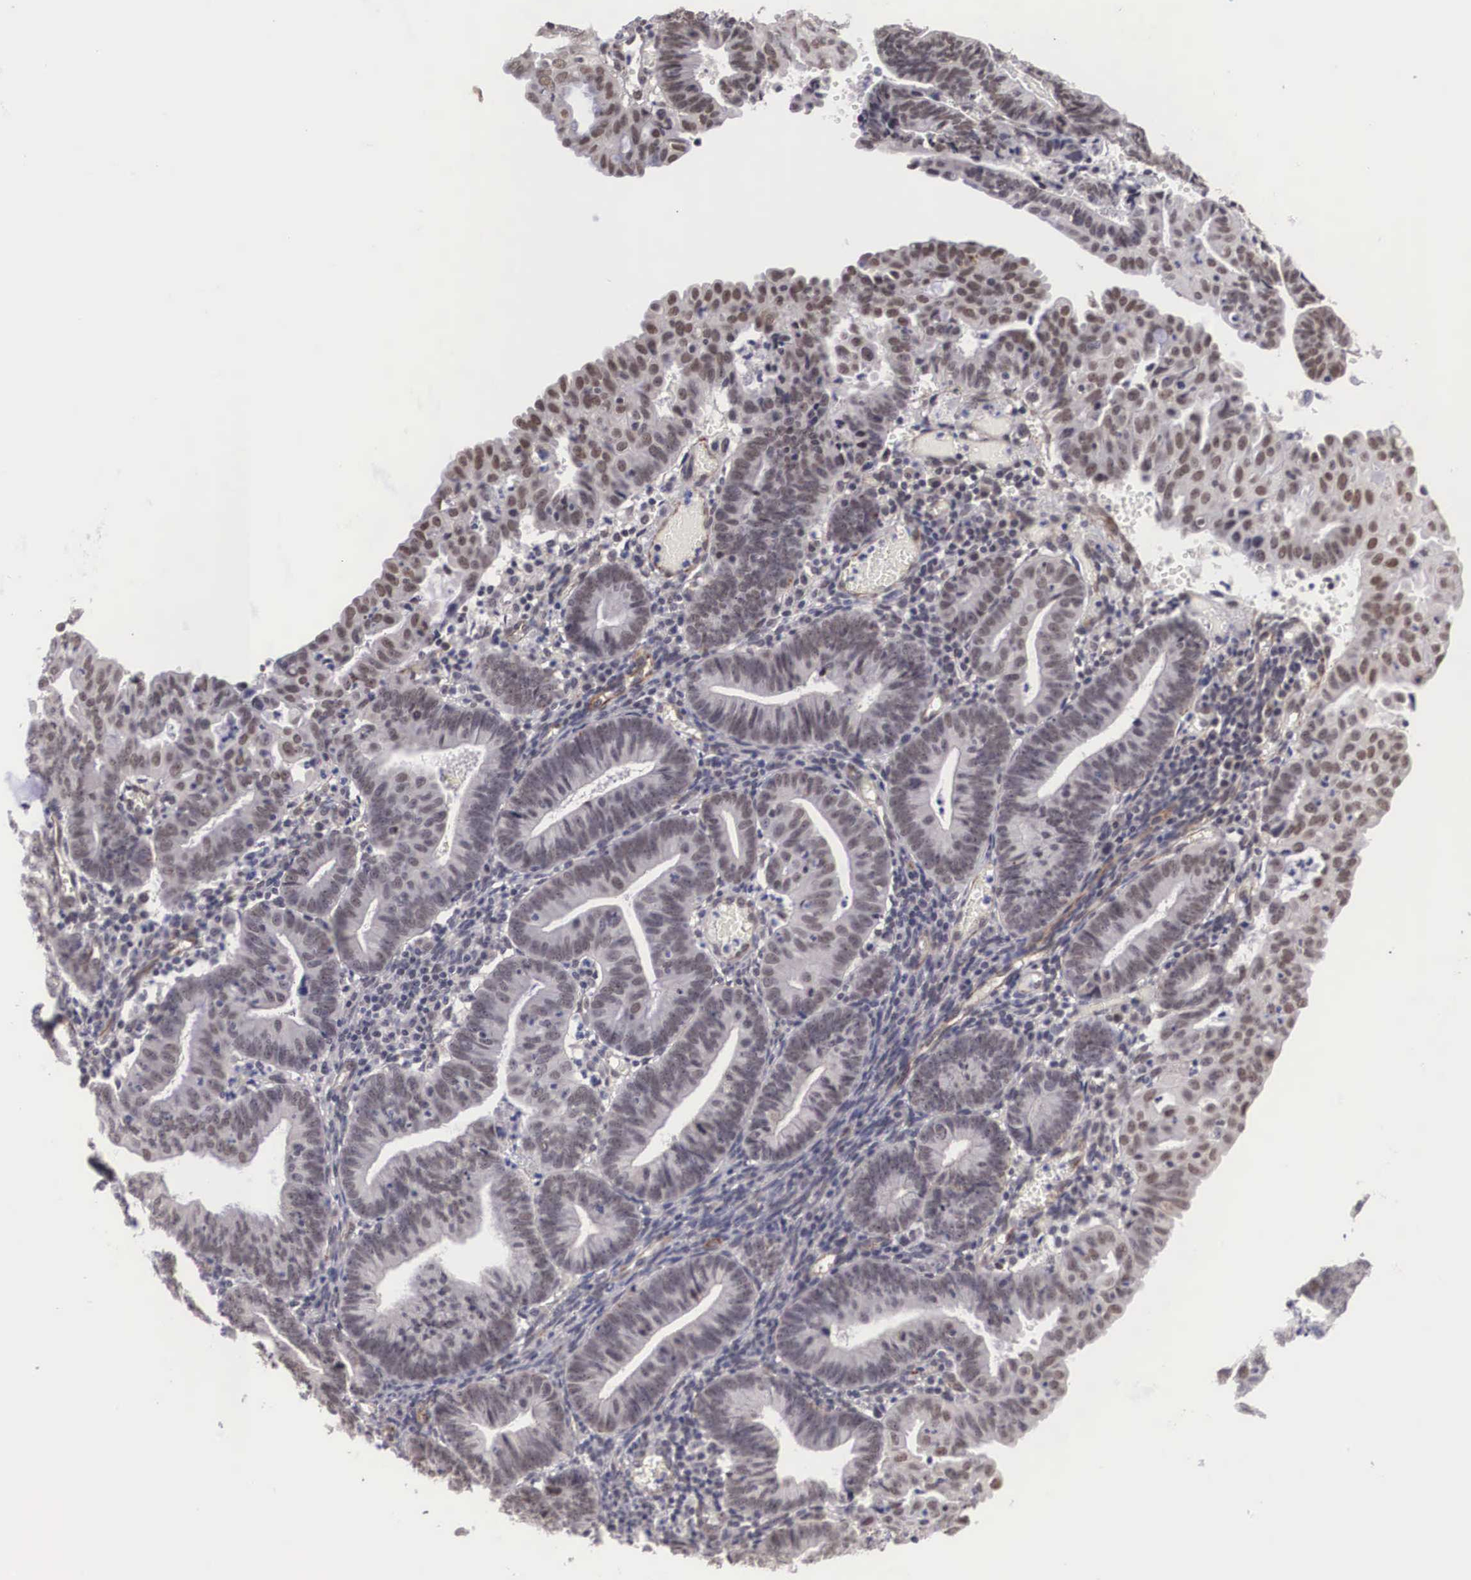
{"staining": {"intensity": "negative", "quantity": "none", "location": "none"}, "tissue": "endometrial cancer", "cell_type": "Tumor cells", "image_type": "cancer", "snomed": [{"axis": "morphology", "description": "Adenocarcinoma, NOS"}, {"axis": "topography", "description": "Endometrium"}], "caption": "DAB immunohistochemical staining of adenocarcinoma (endometrial) displays no significant expression in tumor cells. (DAB IHC with hematoxylin counter stain).", "gene": "MORC2", "patient": {"sex": "female", "age": 60}}